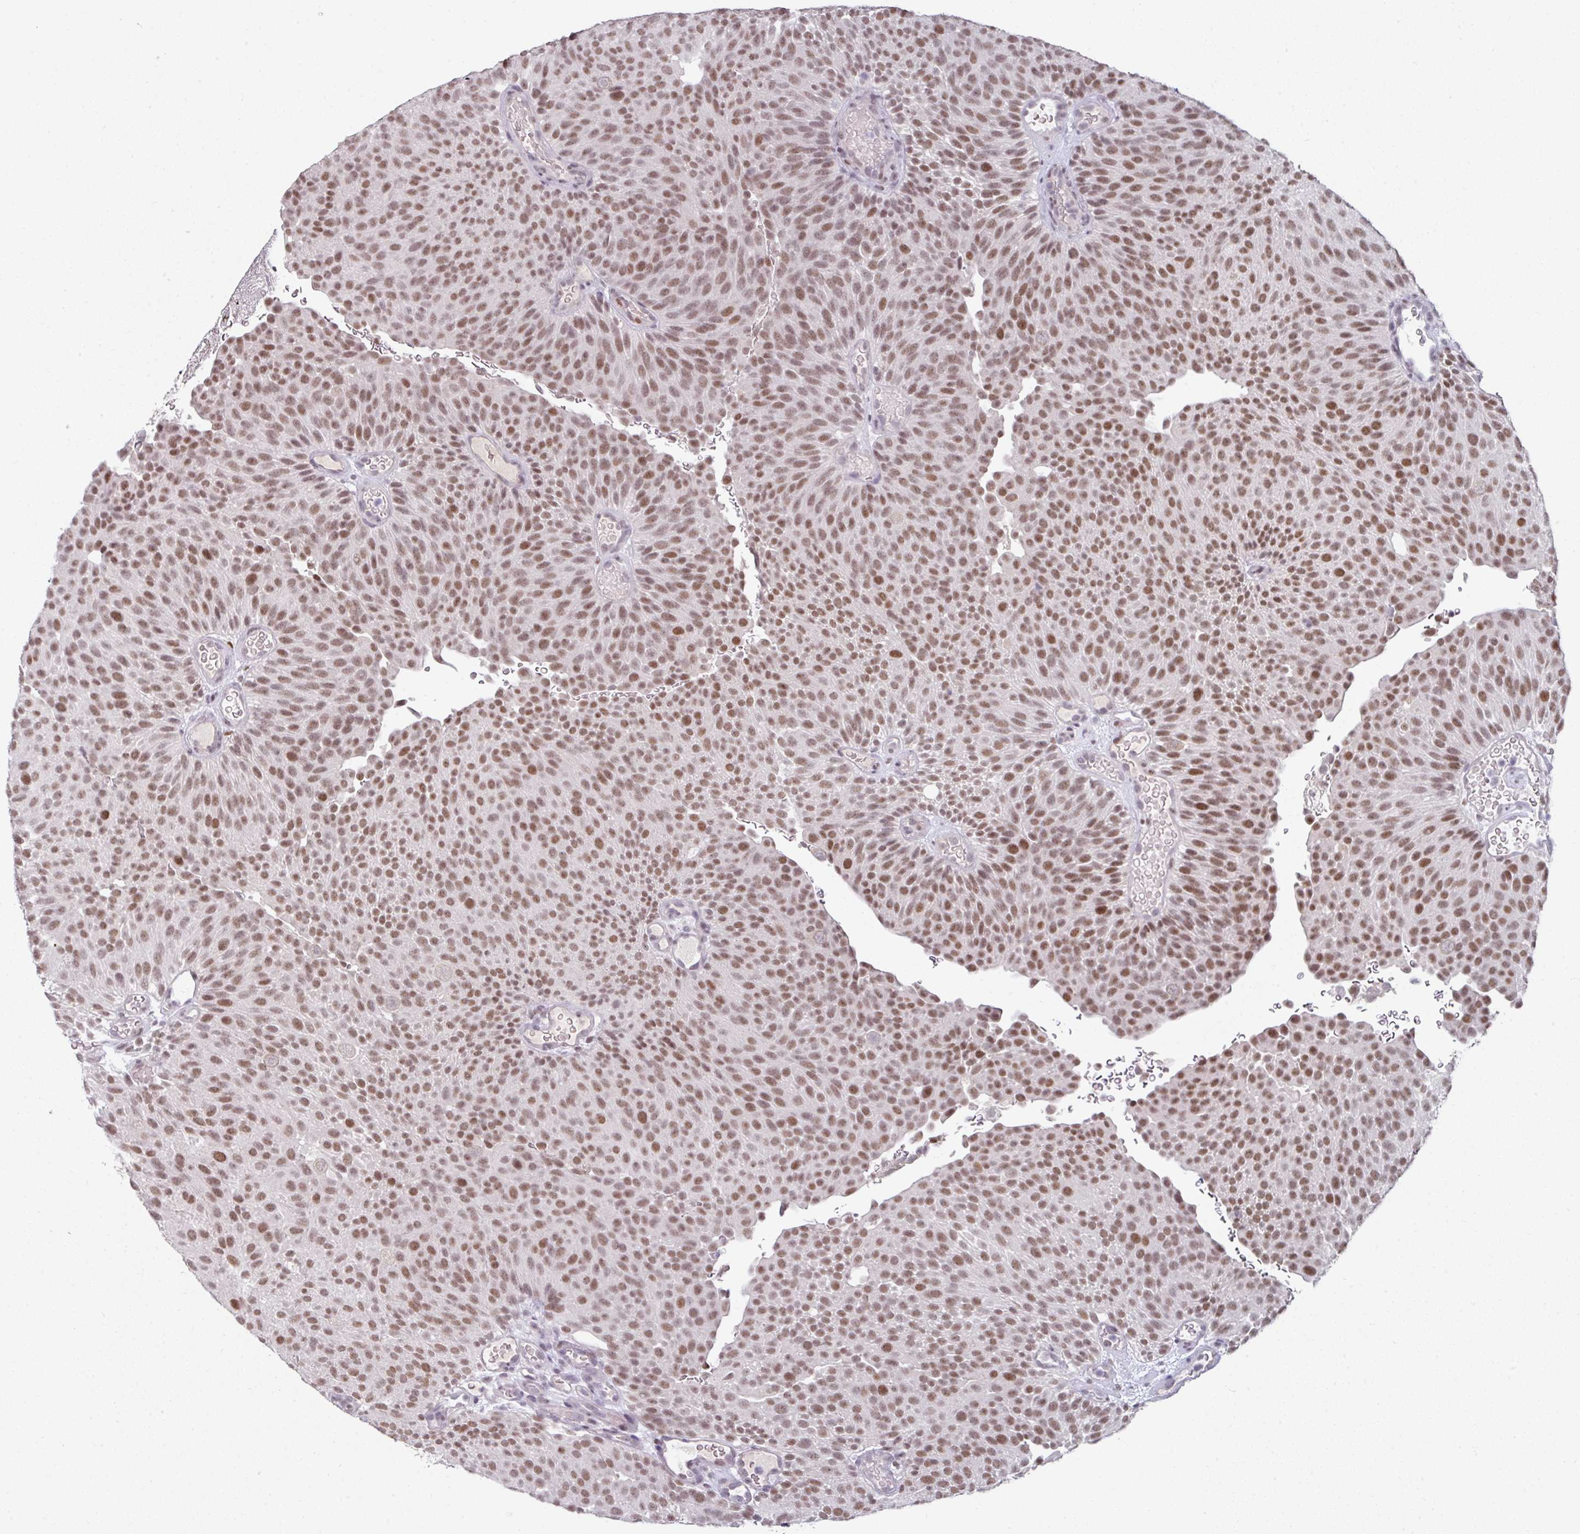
{"staining": {"intensity": "moderate", "quantity": ">75%", "location": "nuclear"}, "tissue": "urothelial cancer", "cell_type": "Tumor cells", "image_type": "cancer", "snomed": [{"axis": "morphology", "description": "Urothelial carcinoma, Low grade"}, {"axis": "topography", "description": "Urinary bladder"}], "caption": "About >75% of tumor cells in human urothelial cancer show moderate nuclear protein expression as visualized by brown immunohistochemical staining.", "gene": "ELK1", "patient": {"sex": "male", "age": 78}}